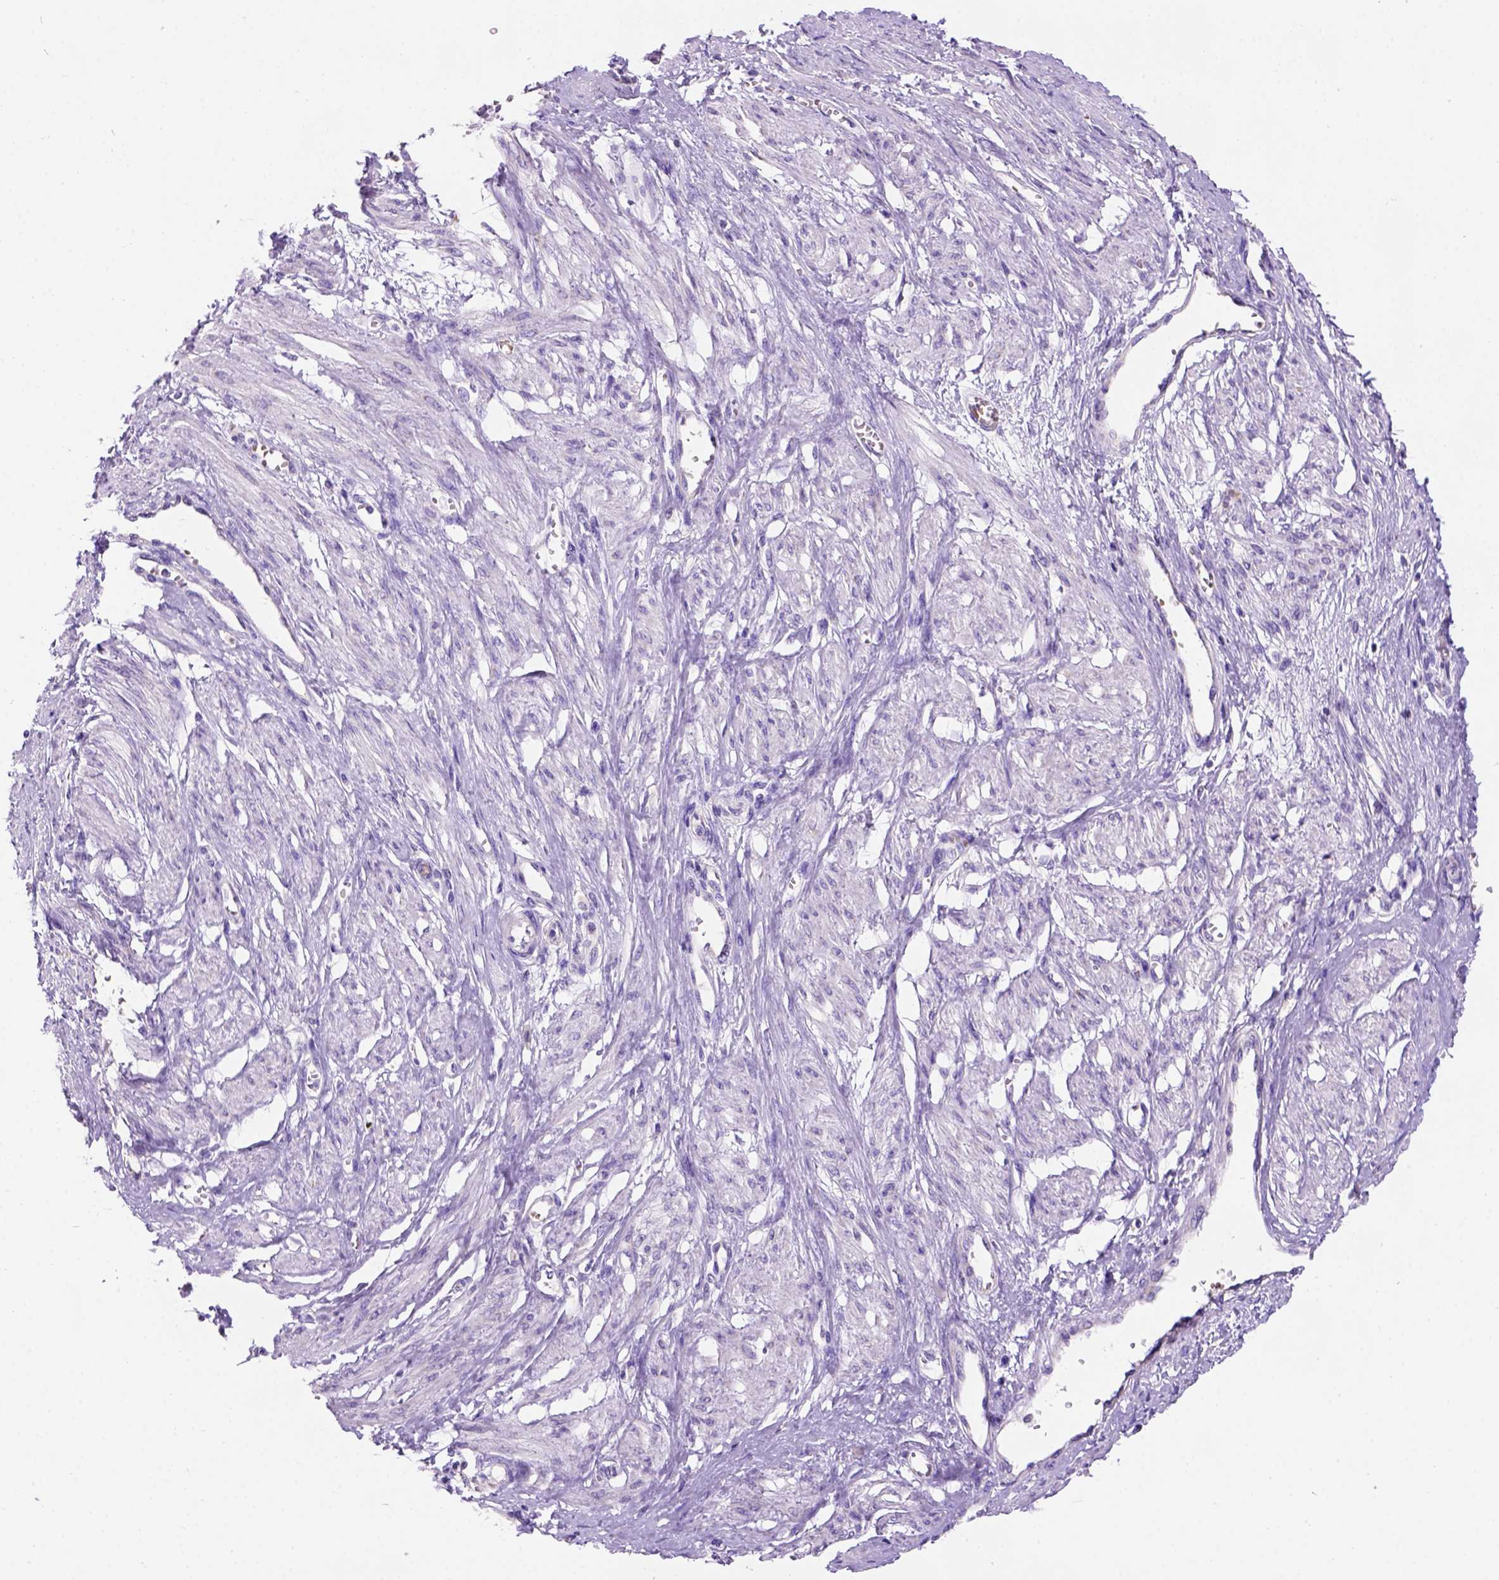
{"staining": {"intensity": "moderate", "quantity": "<25%", "location": "cytoplasmic/membranous"}, "tissue": "smooth muscle", "cell_type": "Smooth muscle cells", "image_type": "normal", "snomed": [{"axis": "morphology", "description": "Normal tissue, NOS"}, {"axis": "topography", "description": "Smooth muscle"}, {"axis": "topography", "description": "Uterus"}], "caption": "Moderate cytoplasmic/membranous staining for a protein is seen in approximately <25% of smooth muscle cells of benign smooth muscle using IHC.", "gene": "L2HGDH", "patient": {"sex": "female", "age": 39}}